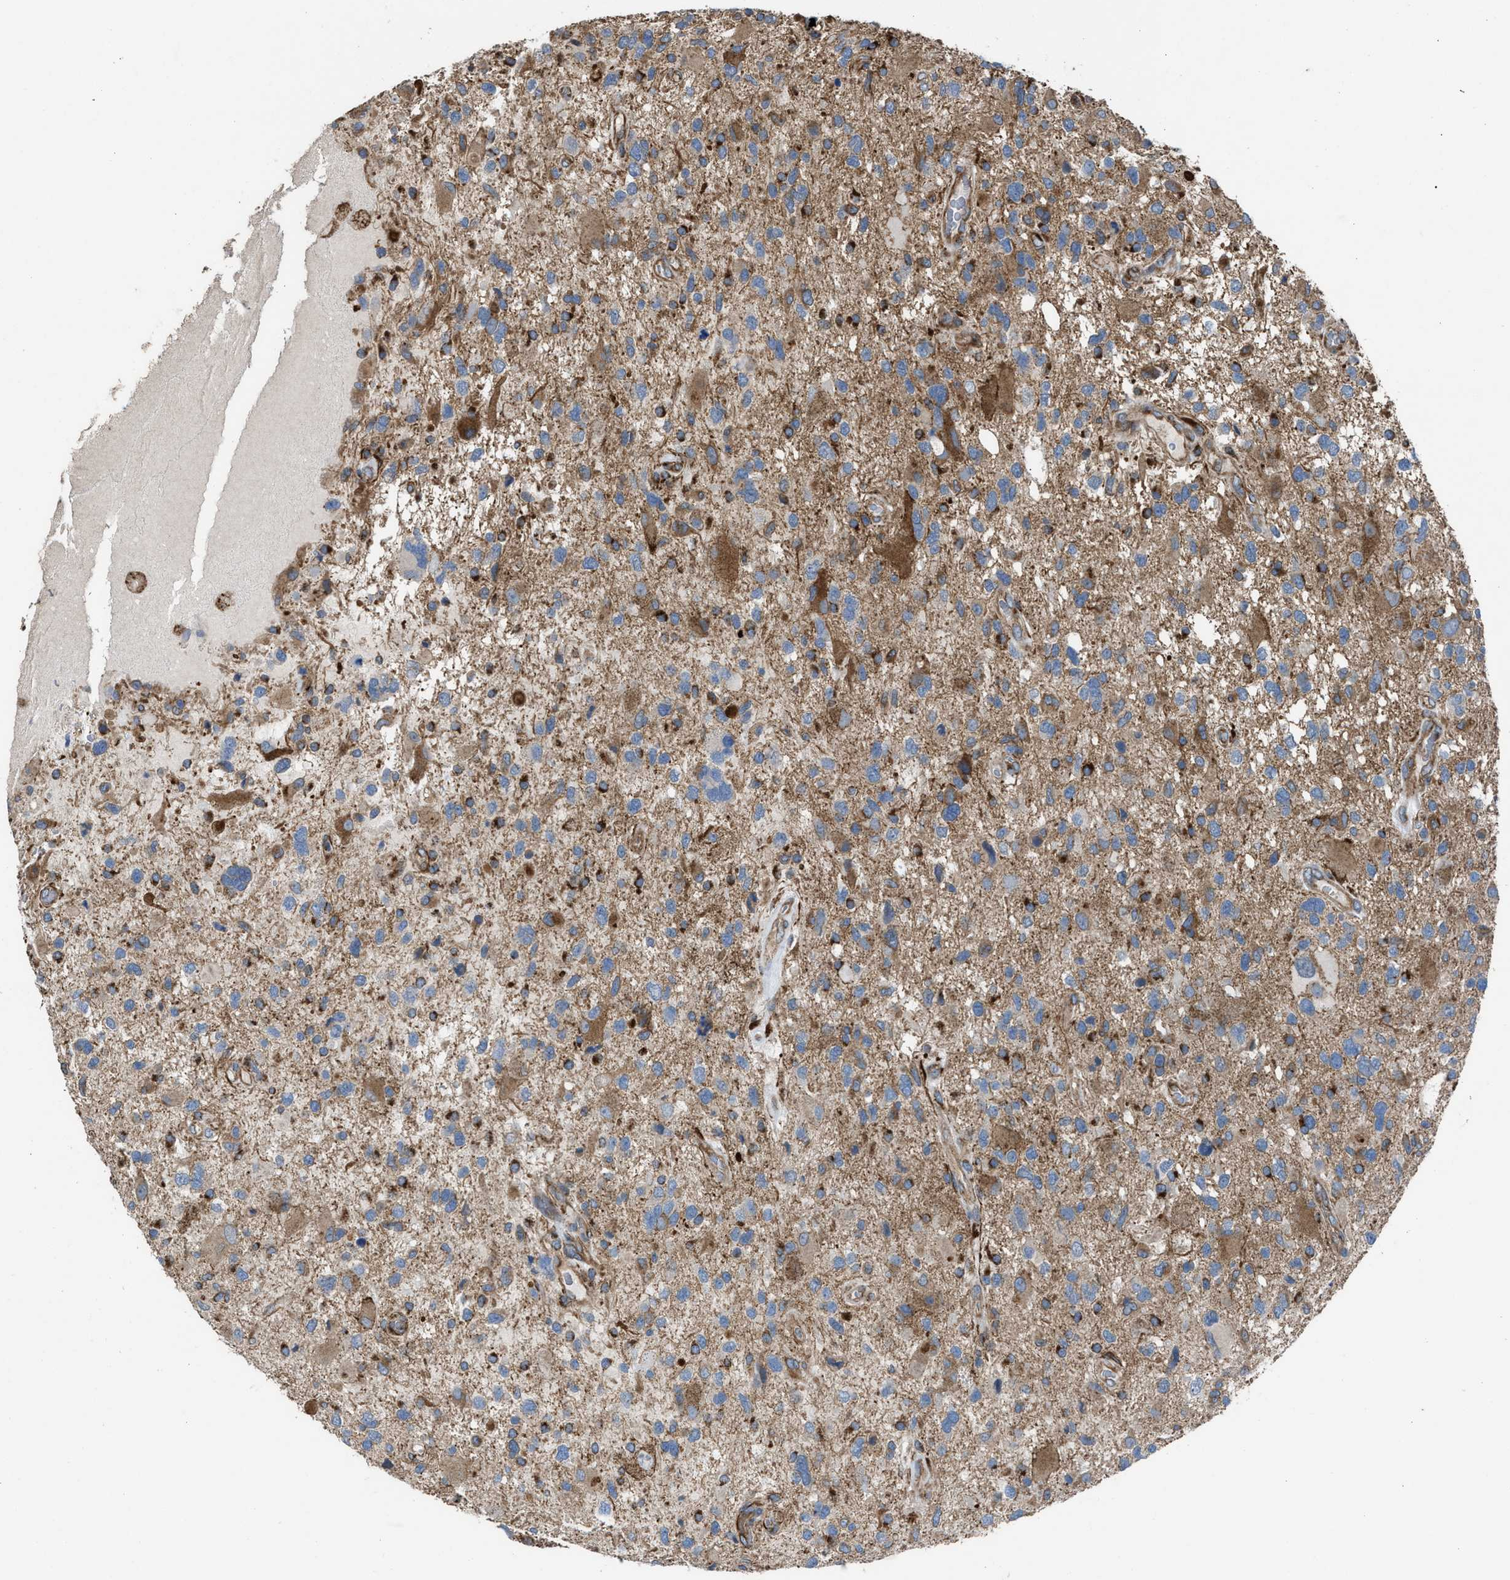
{"staining": {"intensity": "moderate", "quantity": ">75%", "location": "cytoplasmic/membranous"}, "tissue": "glioma", "cell_type": "Tumor cells", "image_type": "cancer", "snomed": [{"axis": "morphology", "description": "Glioma, malignant, High grade"}, {"axis": "topography", "description": "Brain"}], "caption": "Protein analysis of glioma tissue shows moderate cytoplasmic/membranous expression in approximately >75% of tumor cells. Nuclei are stained in blue.", "gene": "SLC10A3", "patient": {"sex": "male", "age": 33}}